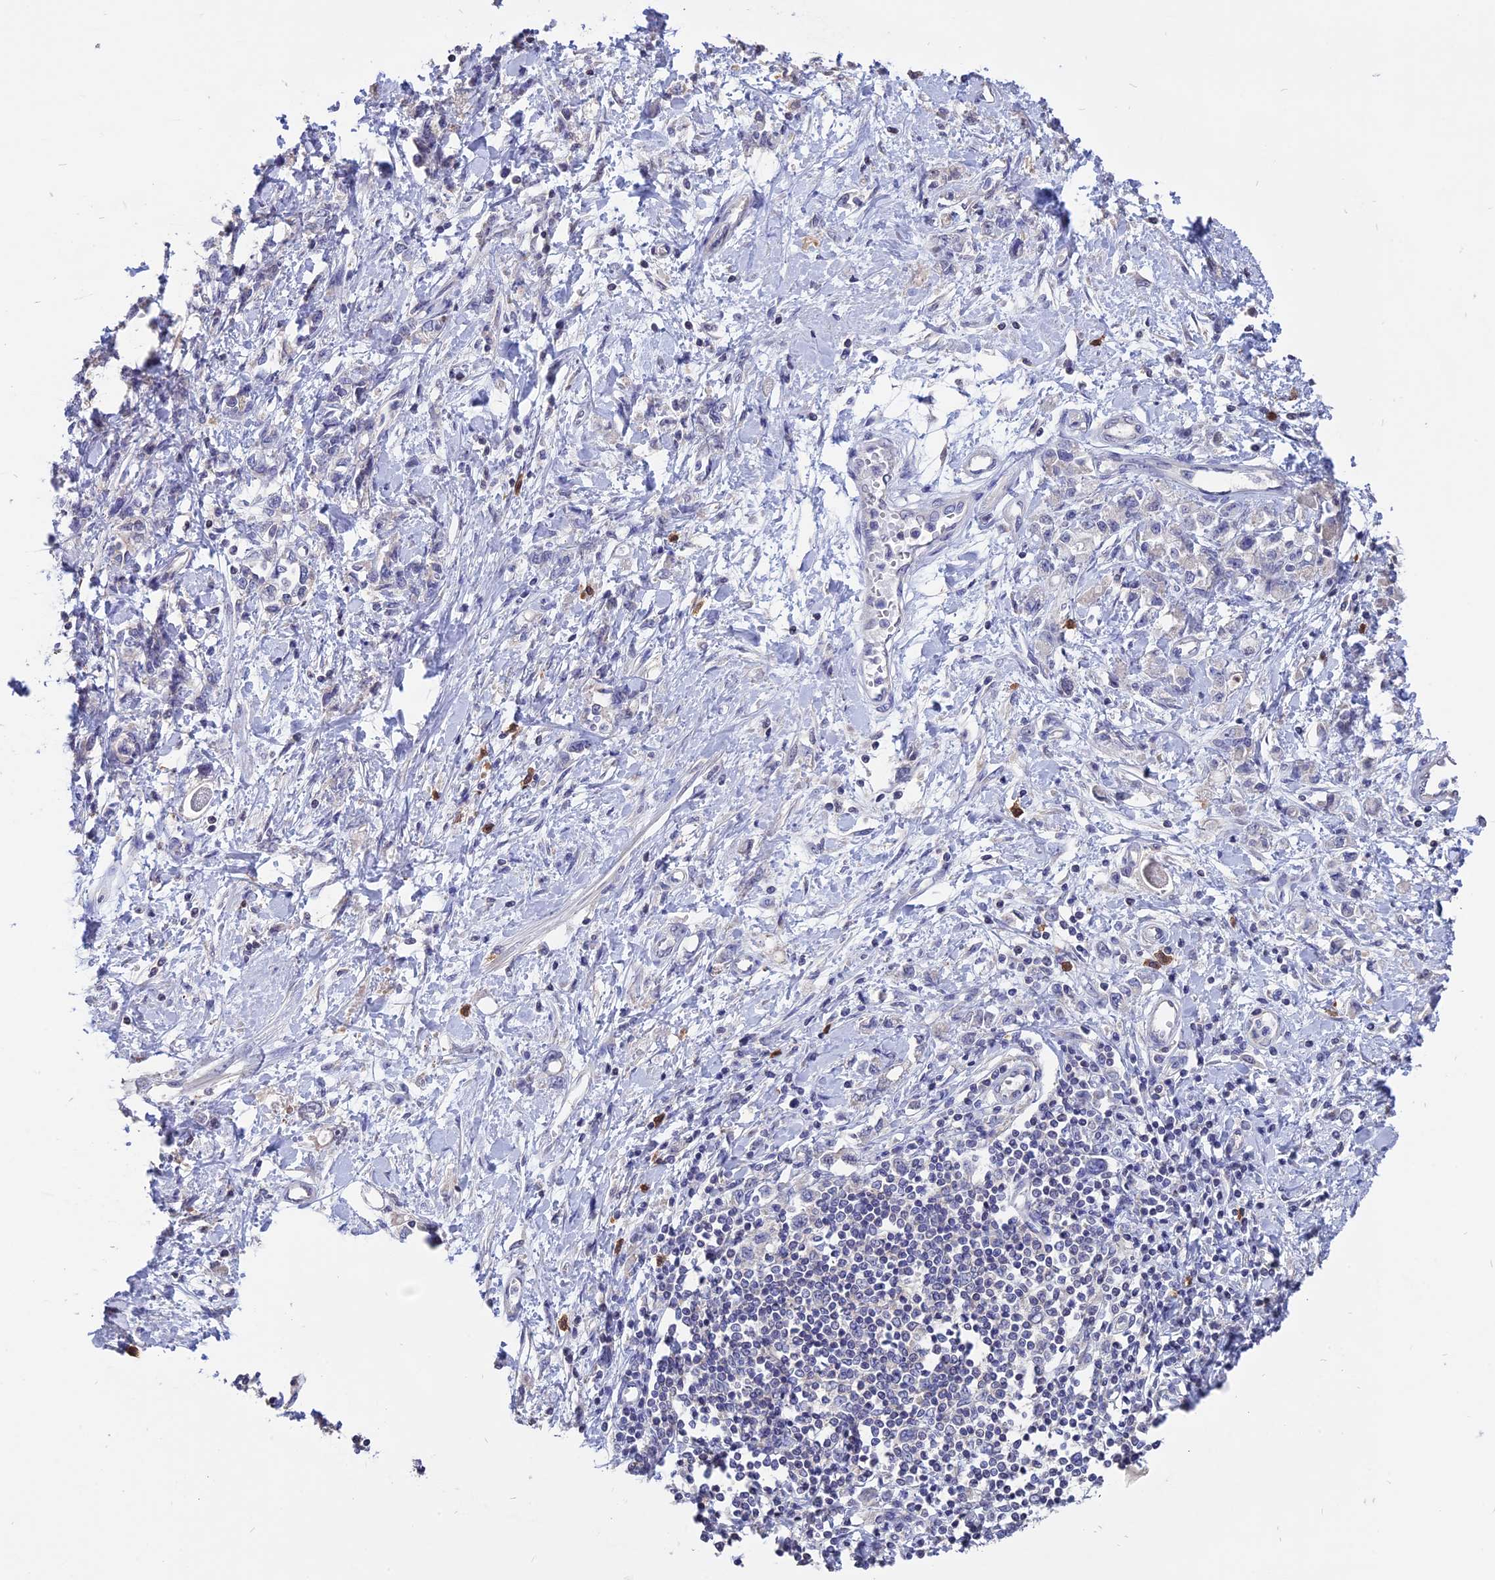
{"staining": {"intensity": "negative", "quantity": "none", "location": "none"}, "tissue": "stomach cancer", "cell_type": "Tumor cells", "image_type": "cancer", "snomed": [{"axis": "morphology", "description": "Adenocarcinoma, NOS"}, {"axis": "topography", "description": "Stomach"}], "caption": "Immunohistochemistry micrograph of neoplastic tissue: human adenocarcinoma (stomach) stained with DAB (3,3'-diaminobenzidine) exhibits no significant protein staining in tumor cells. Brightfield microscopy of immunohistochemistry (IHC) stained with DAB (brown) and hematoxylin (blue), captured at high magnification.", "gene": "CARMIL2", "patient": {"sex": "female", "age": 76}}